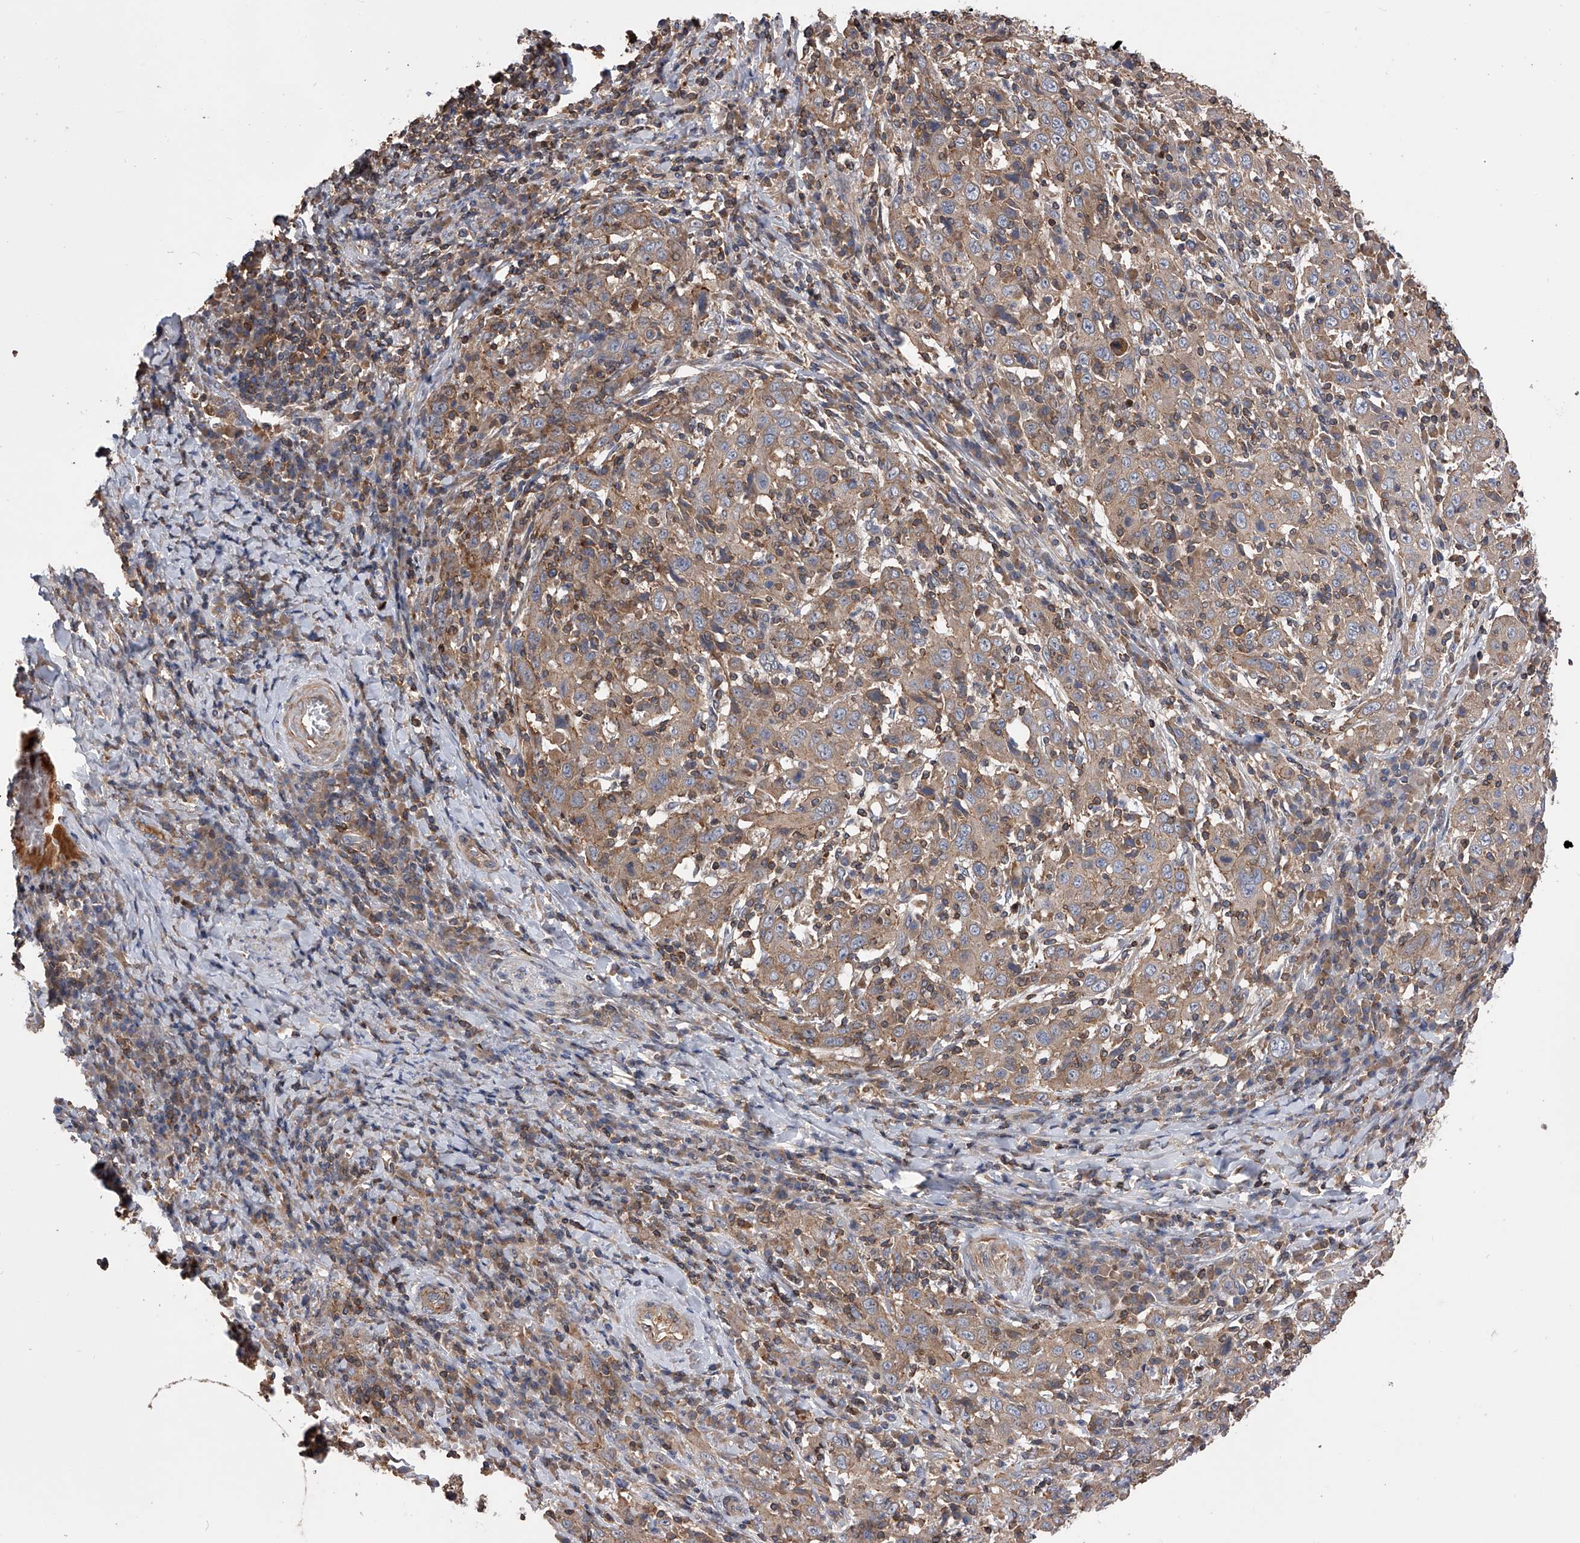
{"staining": {"intensity": "moderate", "quantity": ">75%", "location": "cytoplasmic/membranous"}, "tissue": "cervical cancer", "cell_type": "Tumor cells", "image_type": "cancer", "snomed": [{"axis": "morphology", "description": "Squamous cell carcinoma, NOS"}, {"axis": "topography", "description": "Cervix"}], "caption": "An immunohistochemistry (IHC) photomicrograph of neoplastic tissue is shown. Protein staining in brown highlights moderate cytoplasmic/membranous positivity in cervical squamous cell carcinoma within tumor cells. The staining was performed using DAB to visualize the protein expression in brown, while the nuclei were stained in blue with hematoxylin (Magnification: 20x).", "gene": "CUL7", "patient": {"sex": "female", "age": 46}}